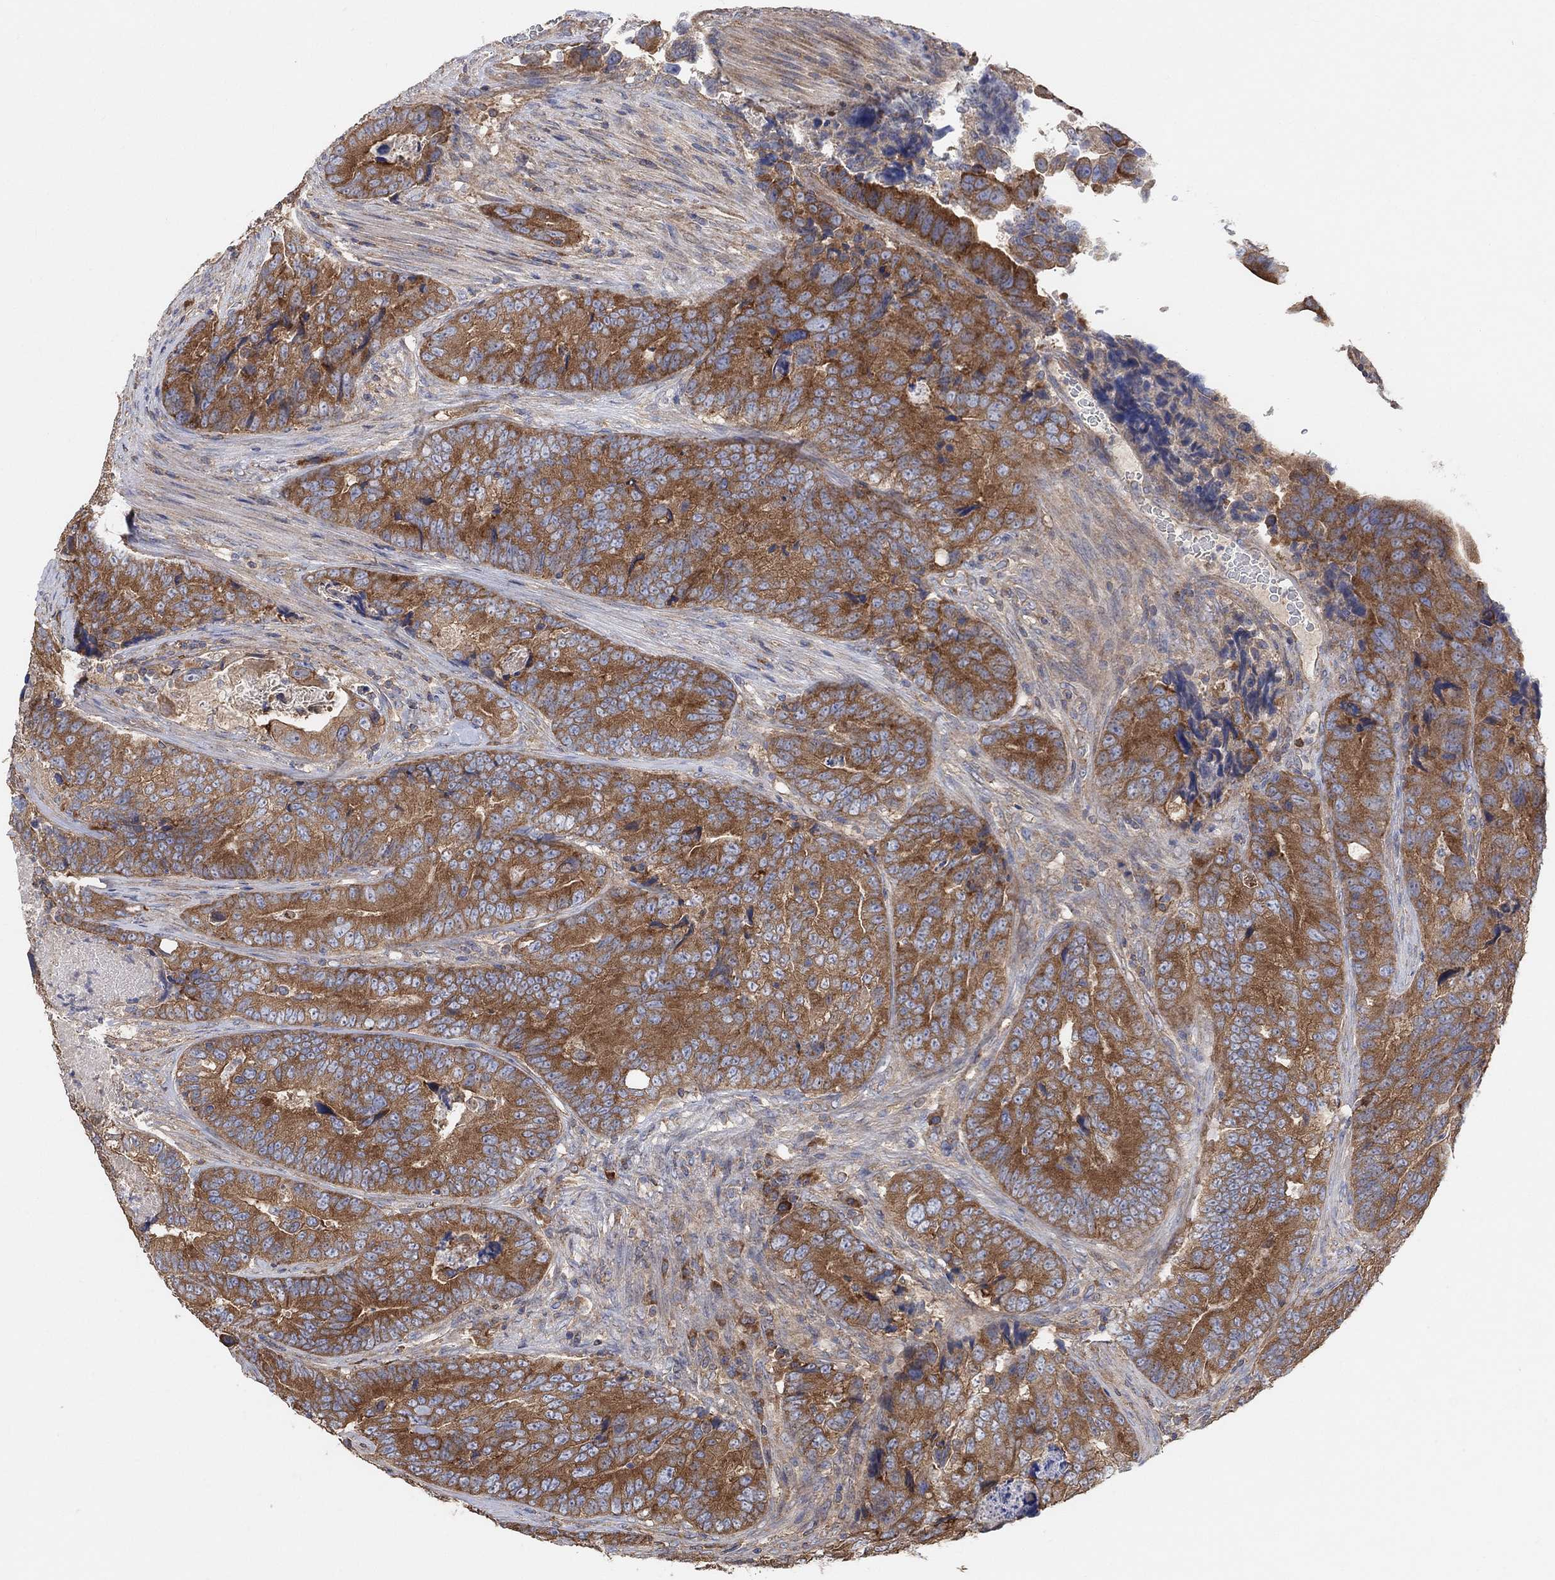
{"staining": {"intensity": "strong", "quantity": "25%-75%", "location": "cytoplasmic/membranous"}, "tissue": "colorectal cancer", "cell_type": "Tumor cells", "image_type": "cancer", "snomed": [{"axis": "morphology", "description": "Adenocarcinoma, NOS"}, {"axis": "topography", "description": "Colon"}], "caption": "Protein expression by immunohistochemistry (IHC) reveals strong cytoplasmic/membranous positivity in approximately 25%-75% of tumor cells in adenocarcinoma (colorectal).", "gene": "BLOC1S3", "patient": {"sex": "female", "age": 72}}